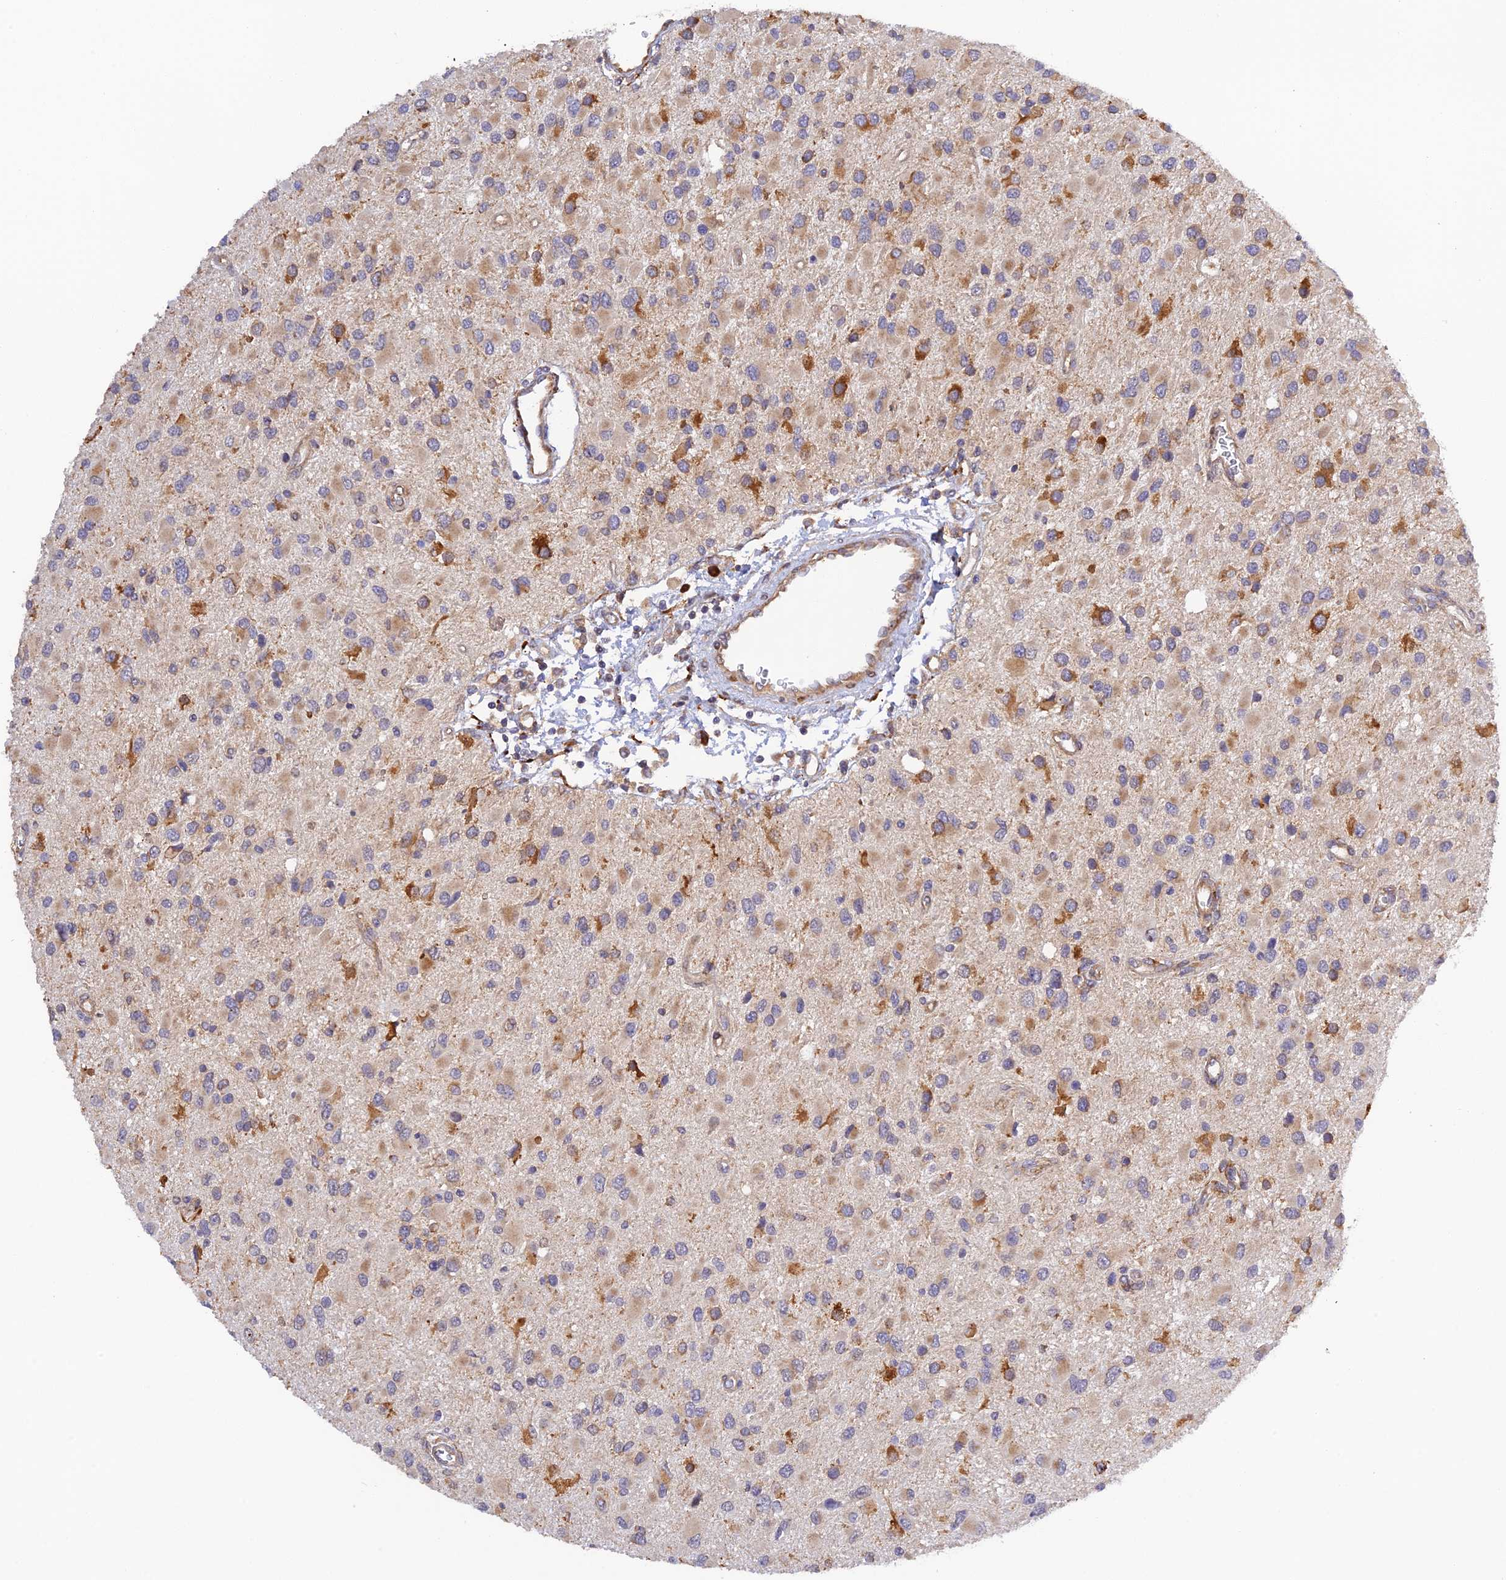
{"staining": {"intensity": "moderate", "quantity": "<25%", "location": "cytoplasmic/membranous"}, "tissue": "glioma", "cell_type": "Tumor cells", "image_type": "cancer", "snomed": [{"axis": "morphology", "description": "Glioma, malignant, High grade"}, {"axis": "topography", "description": "Brain"}], "caption": "DAB immunohistochemical staining of human glioma exhibits moderate cytoplasmic/membranous protein positivity in approximately <25% of tumor cells.", "gene": "RPL5", "patient": {"sex": "male", "age": 53}}